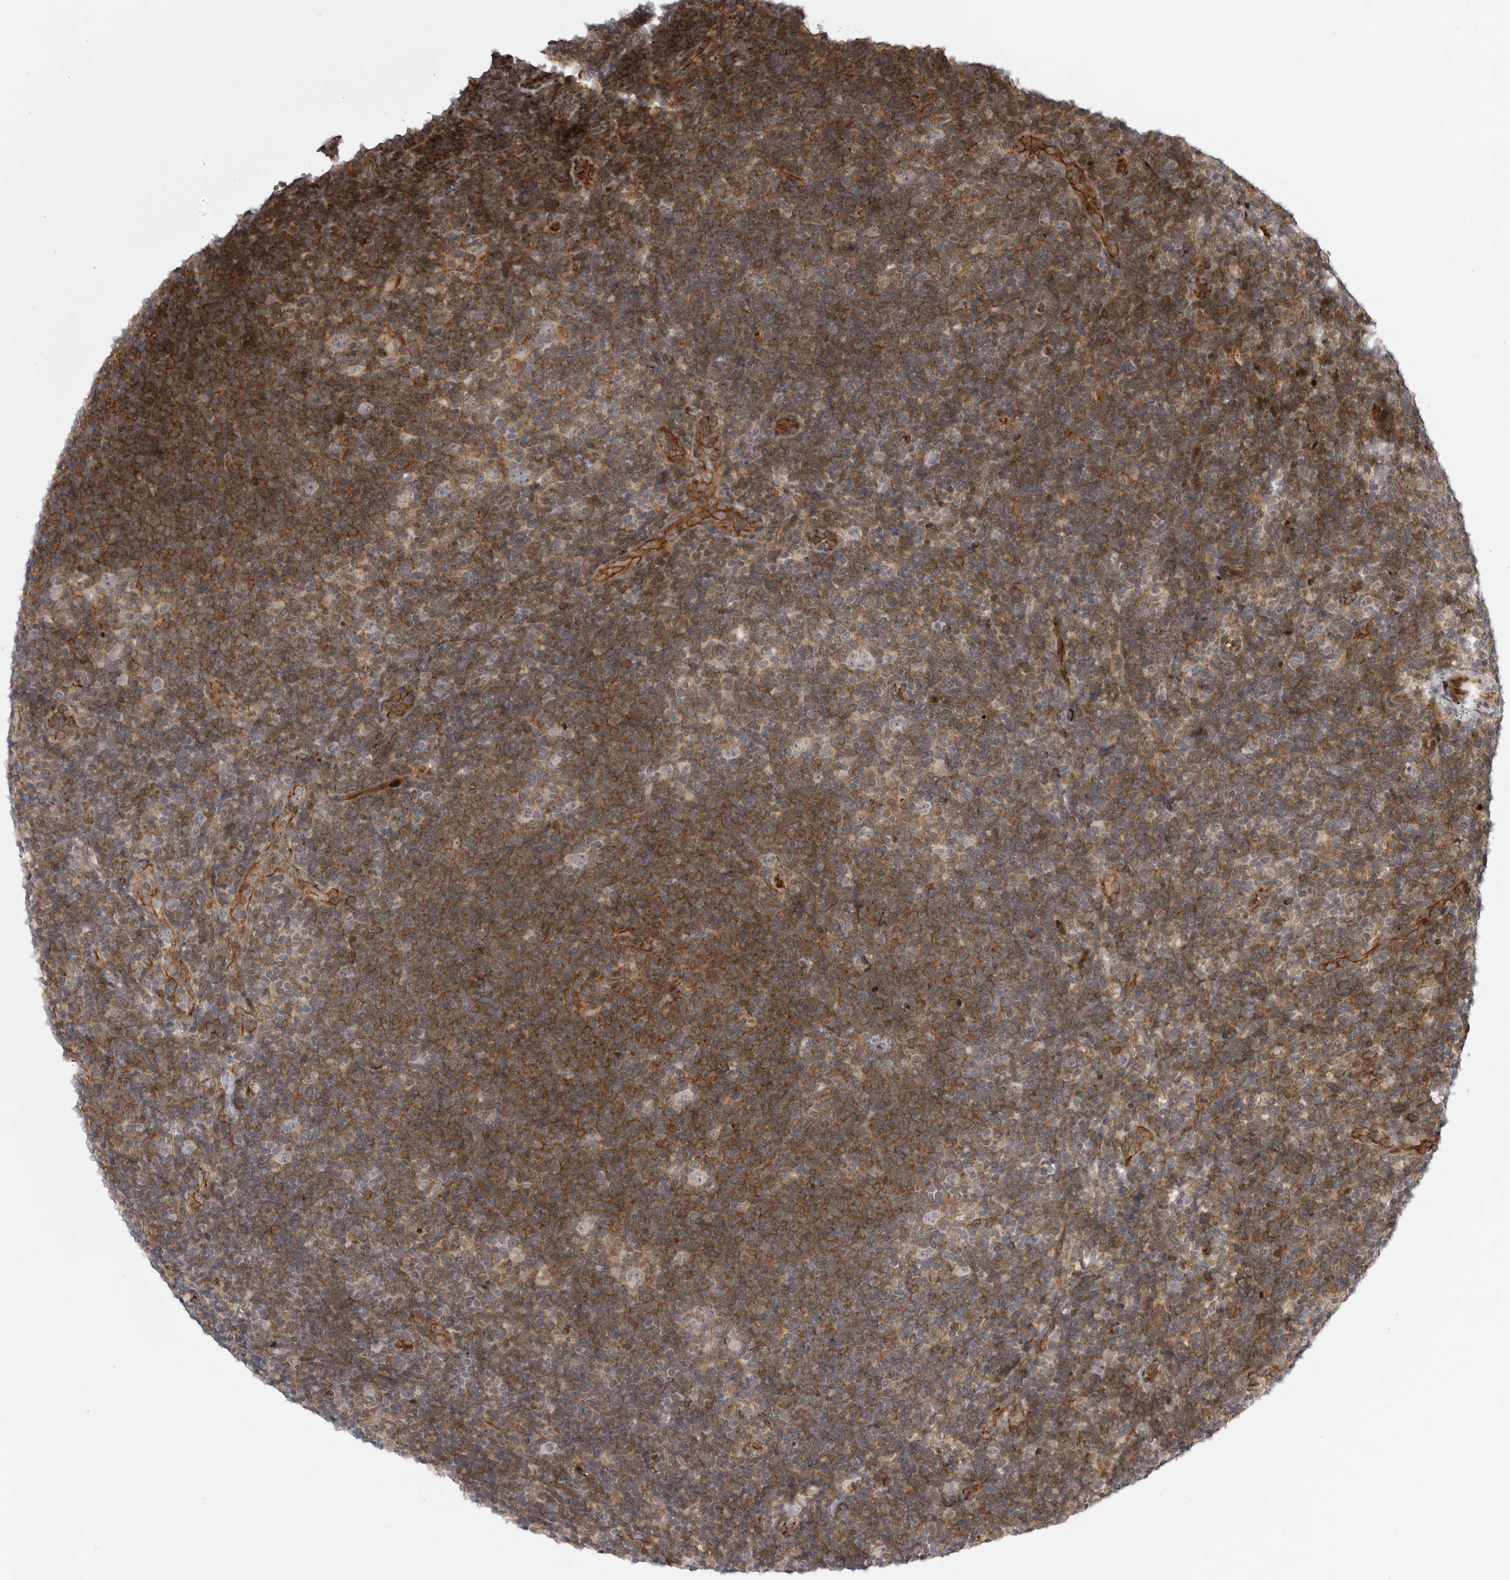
{"staining": {"intensity": "negative", "quantity": "none", "location": "none"}, "tissue": "lymphoma", "cell_type": "Tumor cells", "image_type": "cancer", "snomed": [{"axis": "morphology", "description": "Hodgkin's disease, NOS"}, {"axis": "topography", "description": "Lymph node"}], "caption": "IHC photomicrograph of neoplastic tissue: lymphoma stained with DAB (3,3'-diaminobenzidine) demonstrates no significant protein positivity in tumor cells.", "gene": "ABL1", "patient": {"sex": "female", "age": 57}}